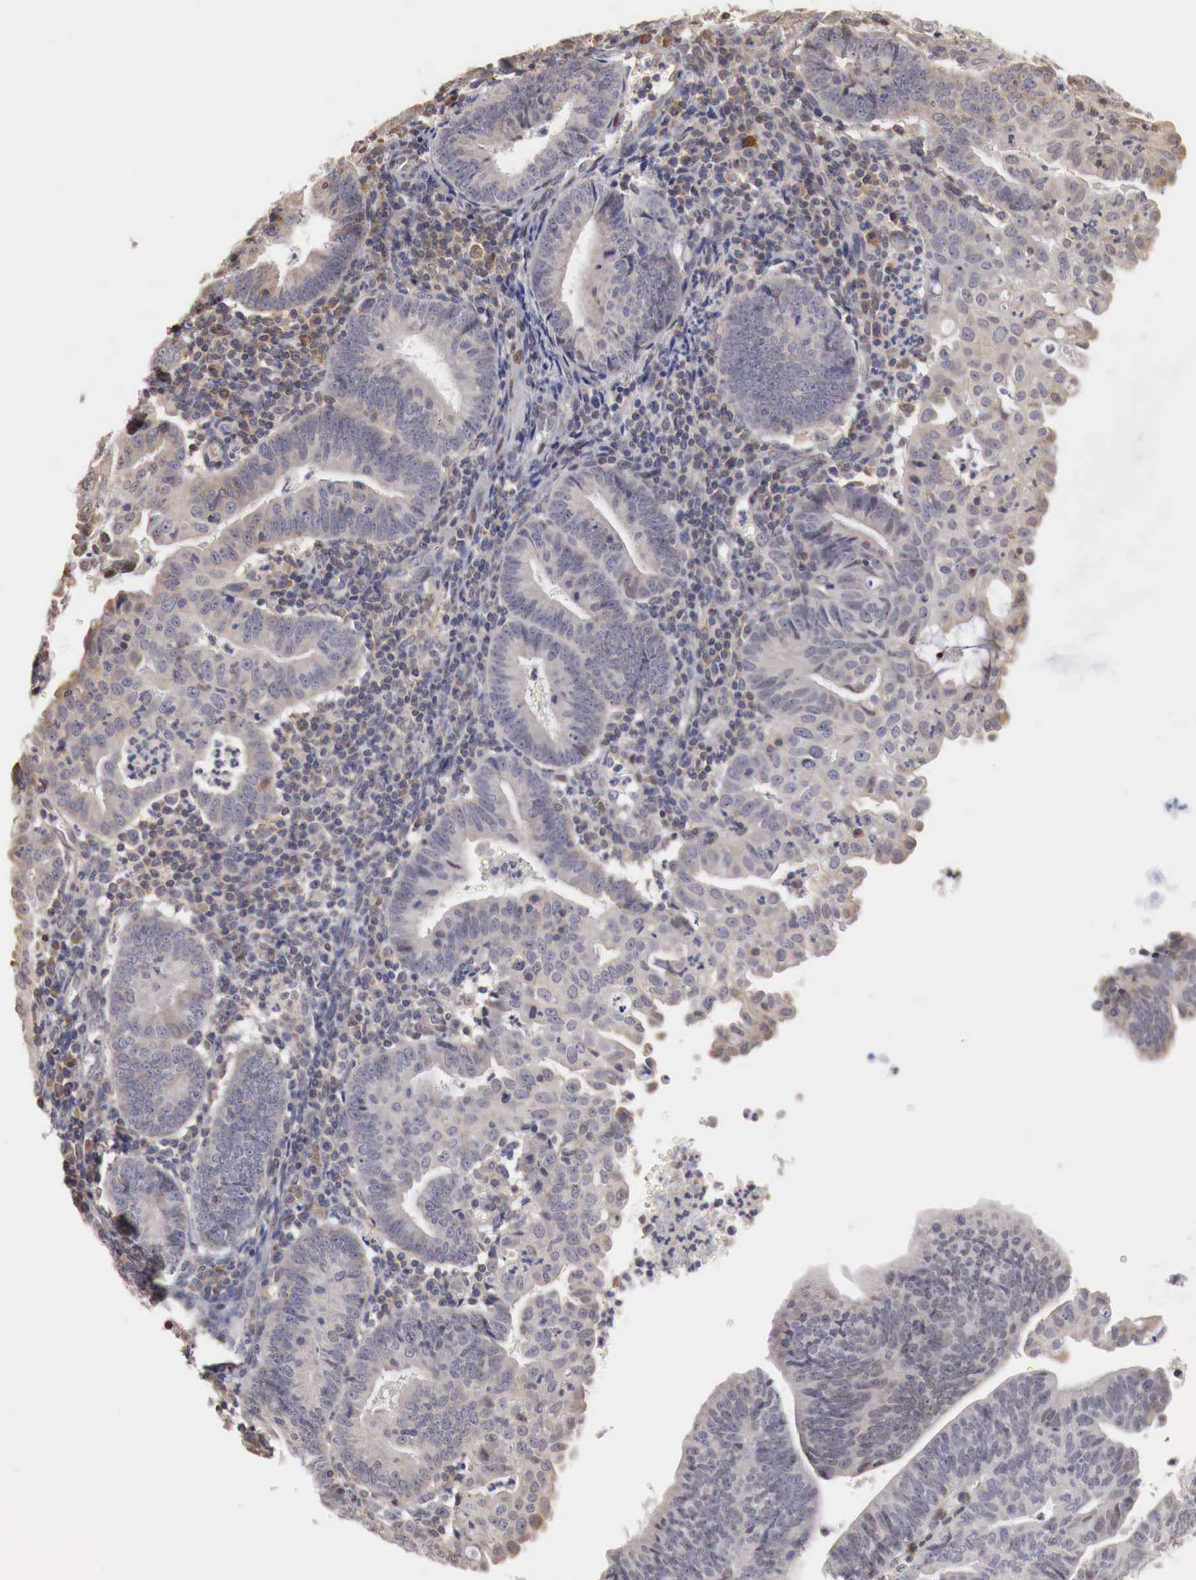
{"staining": {"intensity": "negative", "quantity": "none", "location": "none"}, "tissue": "endometrial cancer", "cell_type": "Tumor cells", "image_type": "cancer", "snomed": [{"axis": "morphology", "description": "Adenocarcinoma, NOS"}, {"axis": "topography", "description": "Endometrium"}], "caption": "The micrograph displays no significant staining in tumor cells of endometrial adenocarcinoma.", "gene": "KHDRBS2", "patient": {"sex": "female", "age": 60}}